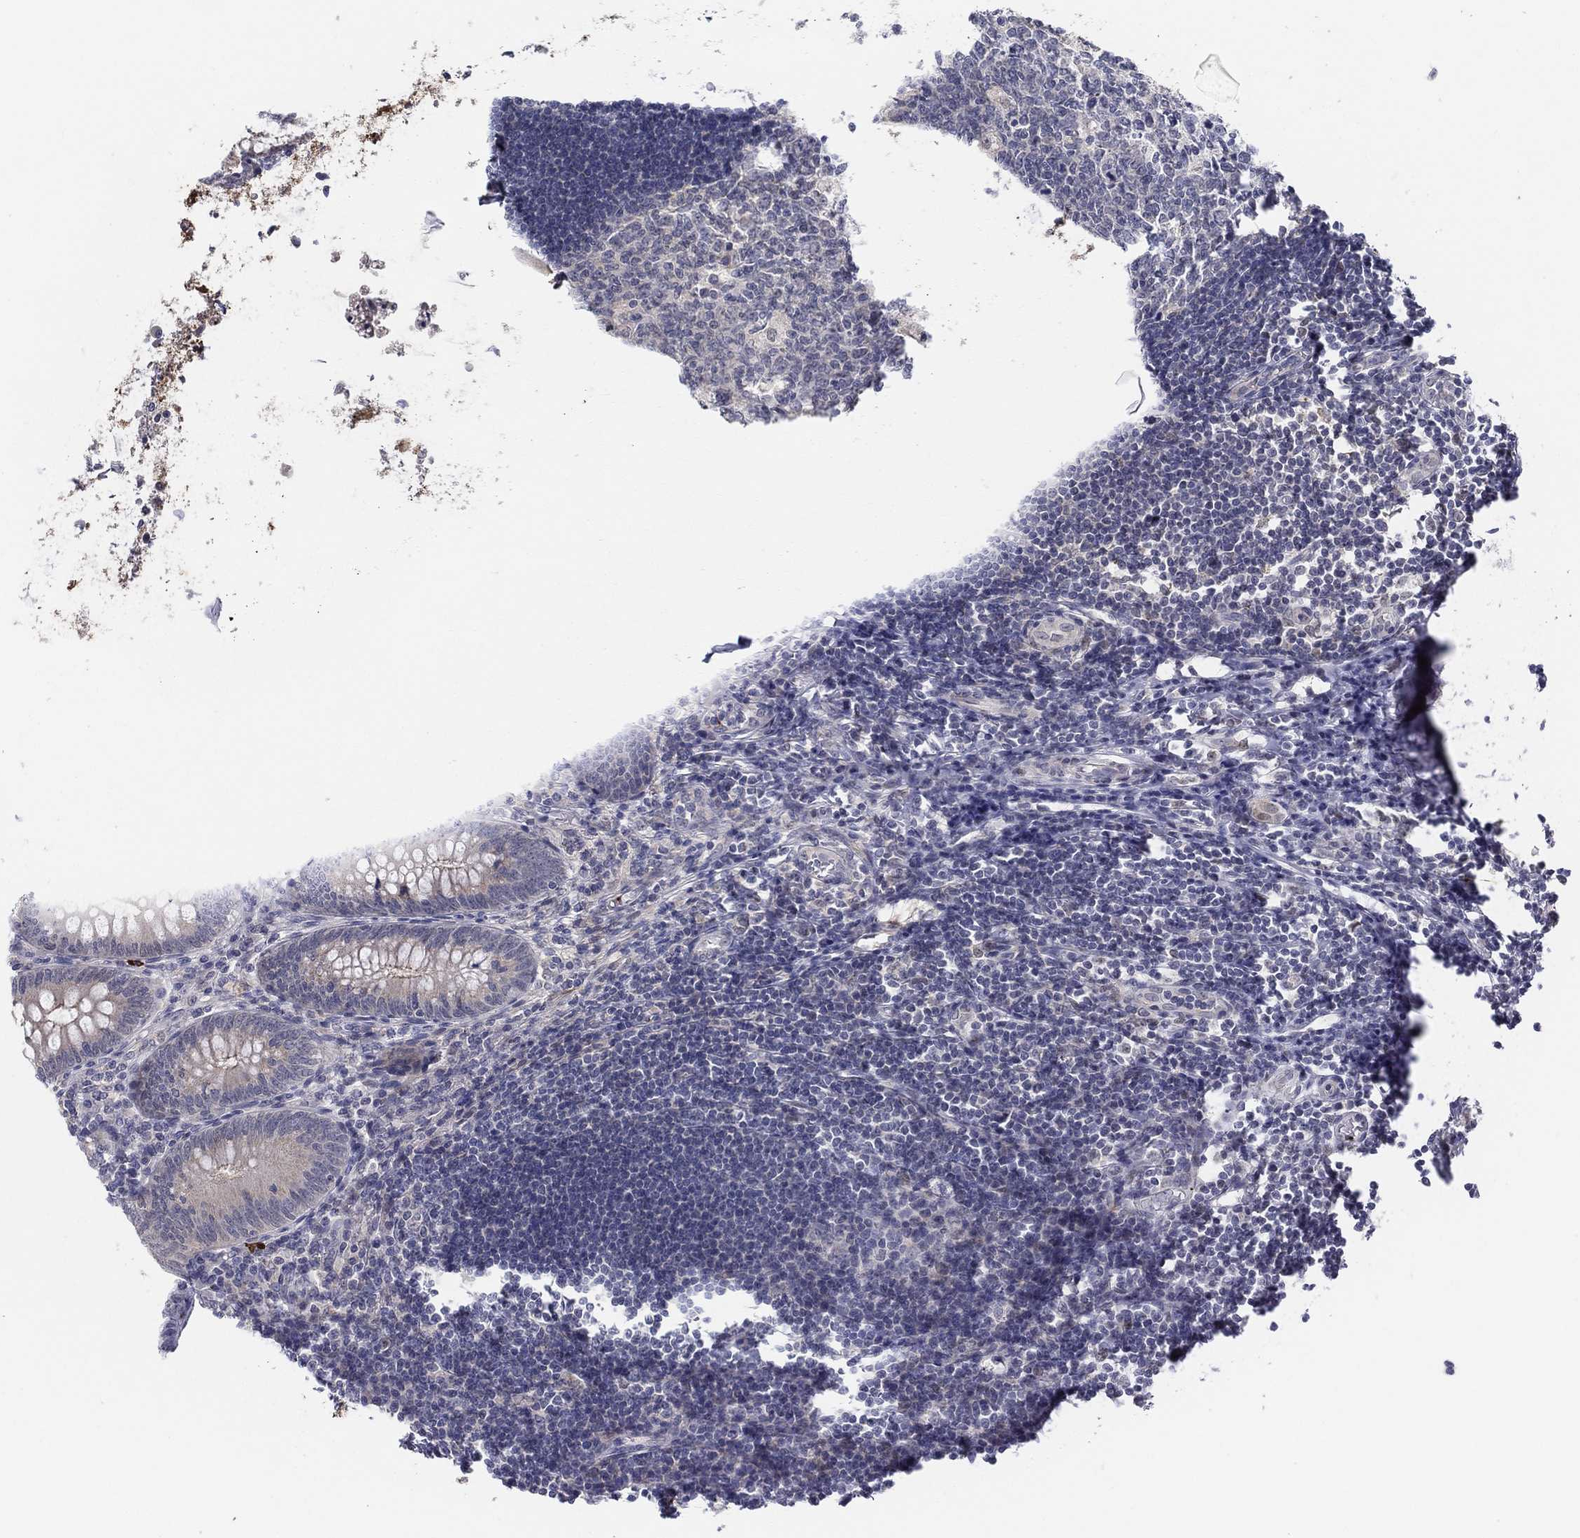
{"staining": {"intensity": "weak", "quantity": ">75%", "location": "cytoplasmic/membranous"}, "tissue": "appendix", "cell_type": "Glandular cells", "image_type": "normal", "snomed": [{"axis": "morphology", "description": "Normal tissue, NOS"}, {"axis": "morphology", "description": "Inflammation, NOS"}, {"axis": "topography", "description": "Appendix"}], "caption": "Protein staining of unremarkable appendix demonstrates weak cytoplasmic/membranous positivity in about >75% of glandular cells.", "gene": "ALOX12", "patient": {"sex": "male", "age": 16}}